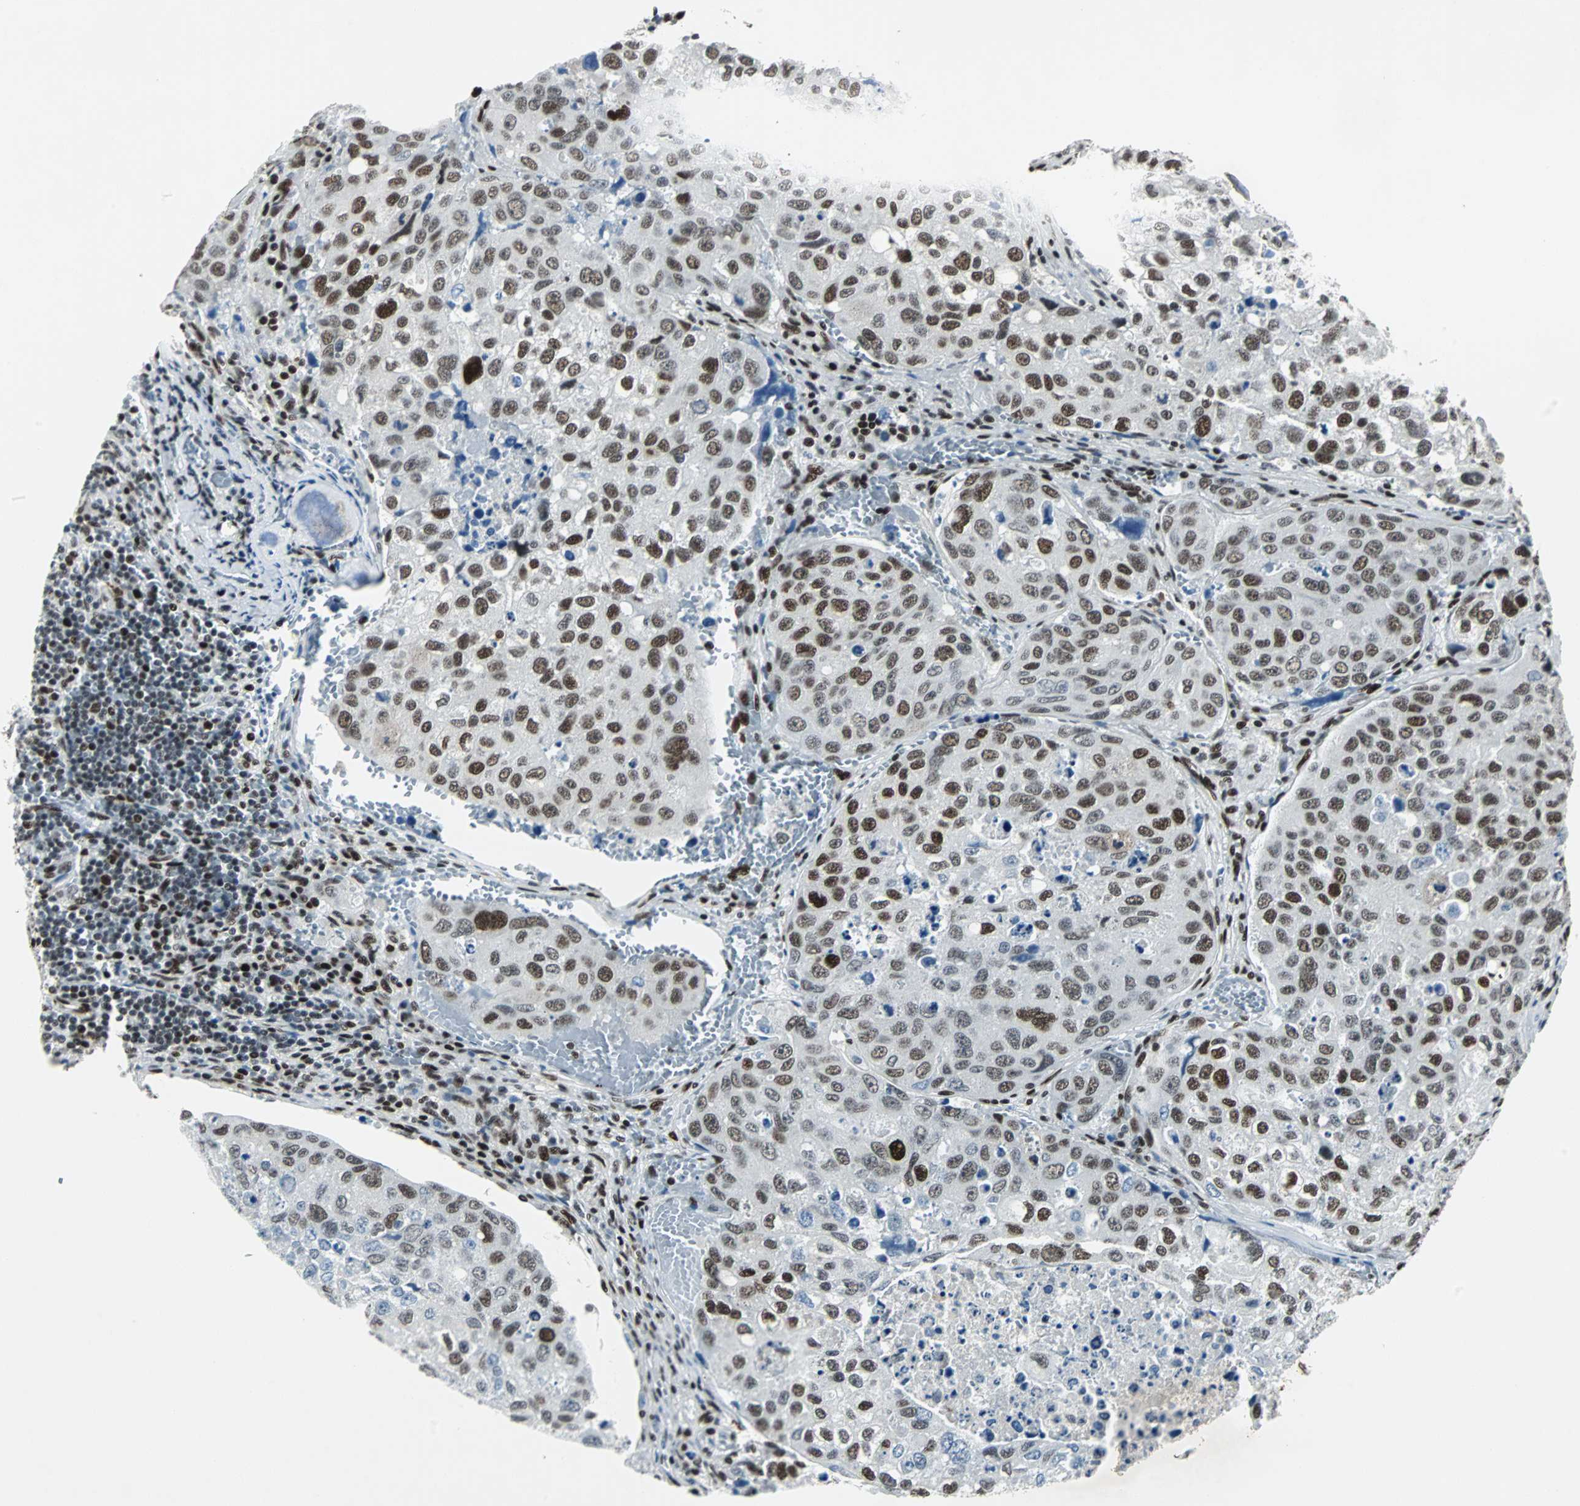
{"staining": {"intensity": "moderate", "quantity": "25%-75%", "location": "nuclear"}, "tissue": "urothelial cancer", "cell_type": "Tumor cells", "image_type": "cancer", "snomed": [{"axis": "morphology", "description": "Urothelial carcinoma, High grade"}, {"axis": "topography", "description": "Lymph node"}, {"axis": "topography", "description": "Urinary bladder"}], "caption": "Brown immunohistochemical staining in human urothelial carcinoma (high-grade) displays moderate nuclear positivity in about 25%-75% of tumor cells. (DAB = brown stain, brightfield microscopy at high magnification).", "gene": "MEF2D", "patient": {"sex": "male", "age": 51}}